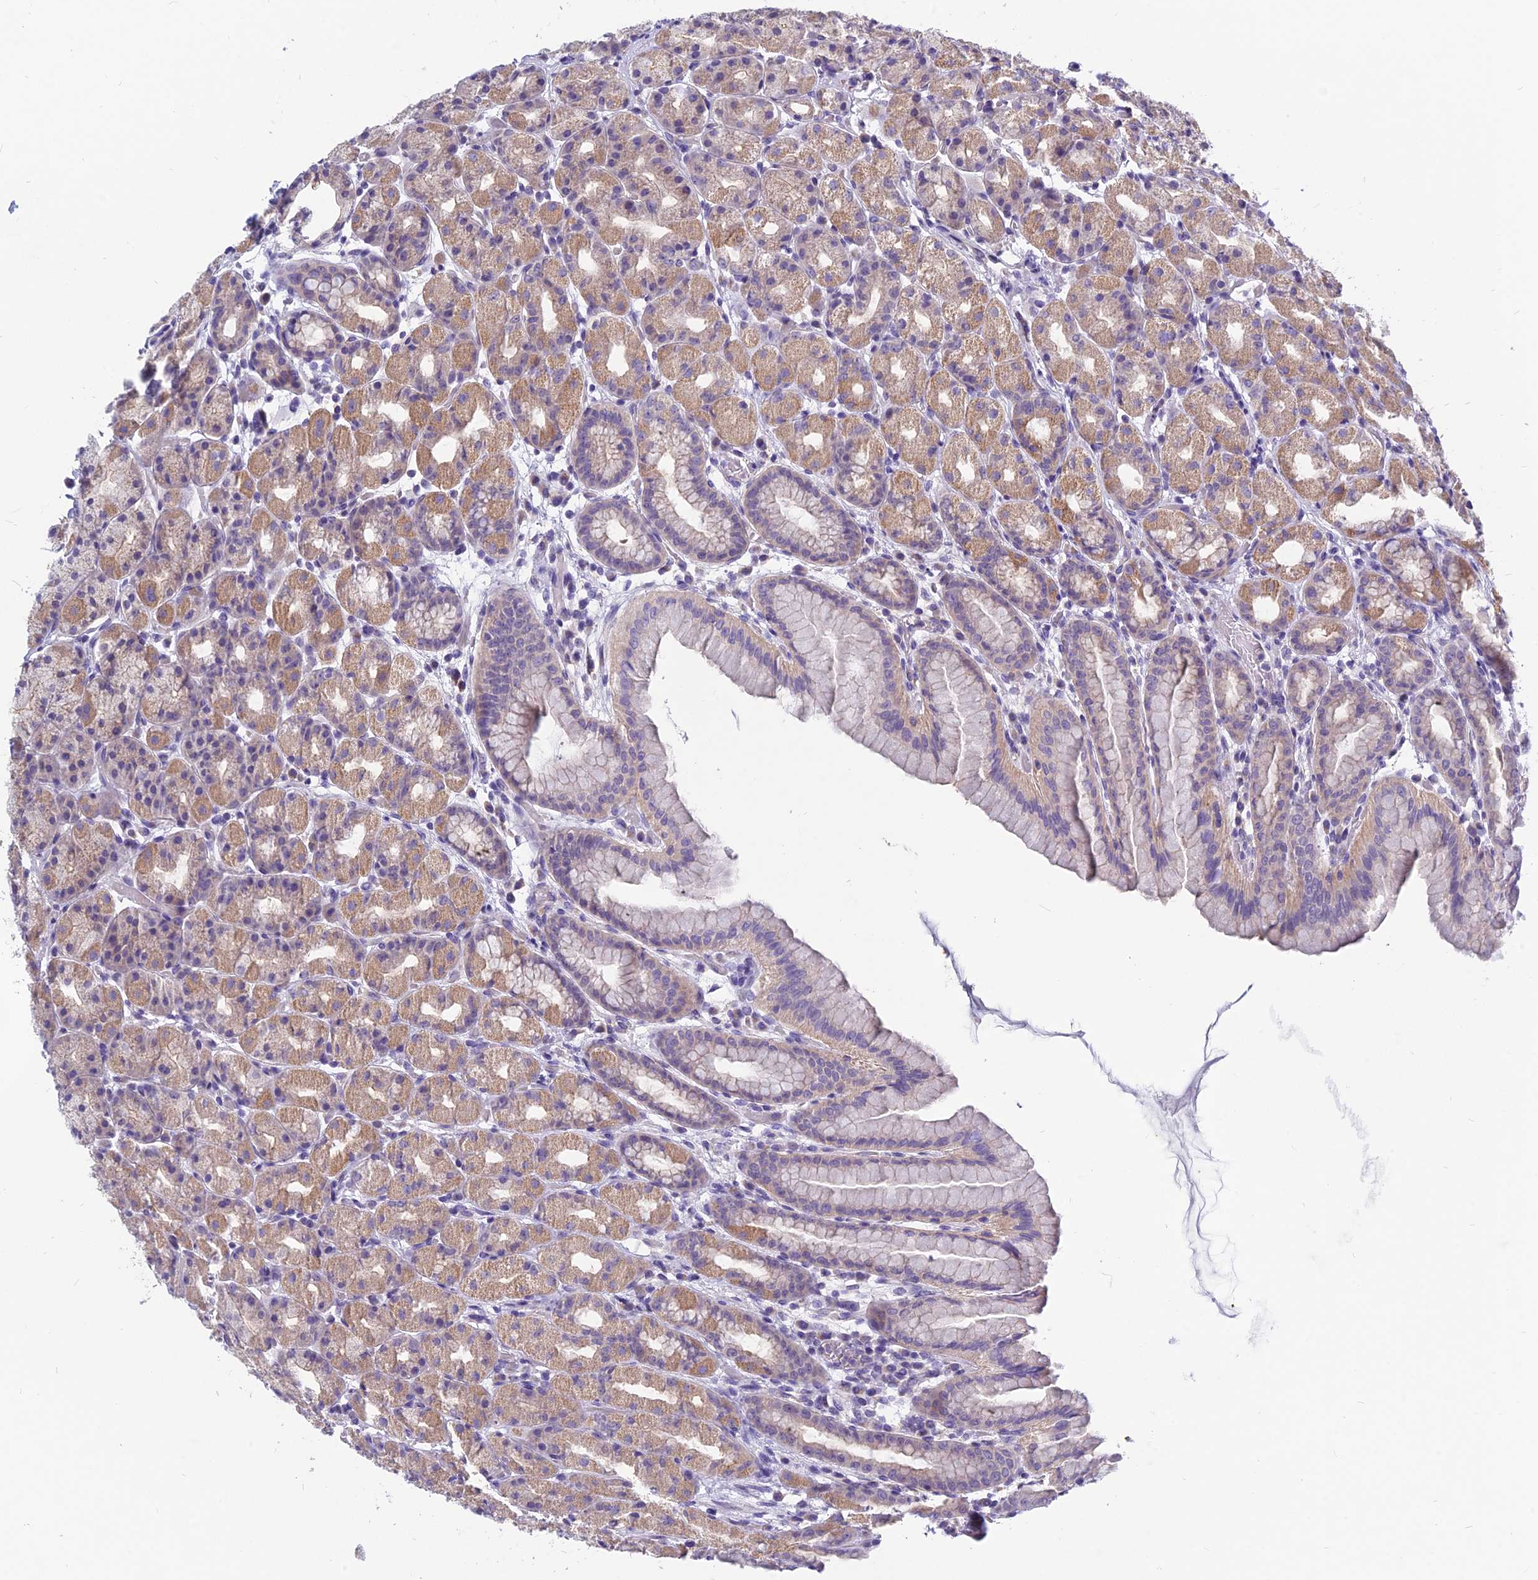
{"staining": {"intensity": "weak", "quantity": ">75%", "location": "cytoplasmic/membranous"}, "tissue": "stomach", "cell_type": "Glandular cells", "image_type": "normal", "snomed": [{"axis": "morphology", "description": "Normal tissue, NOS"}, {"axis": "topography", "description": "Stomach, upper"}], "caption": "Protein staining by immunohistochemistry exhibits weak cytoplasmic/membranous positivity in about >75% of glandular cells in normal stomach.", "gene": "RBM41", "patient": {"sex": "male", "age": 68}}